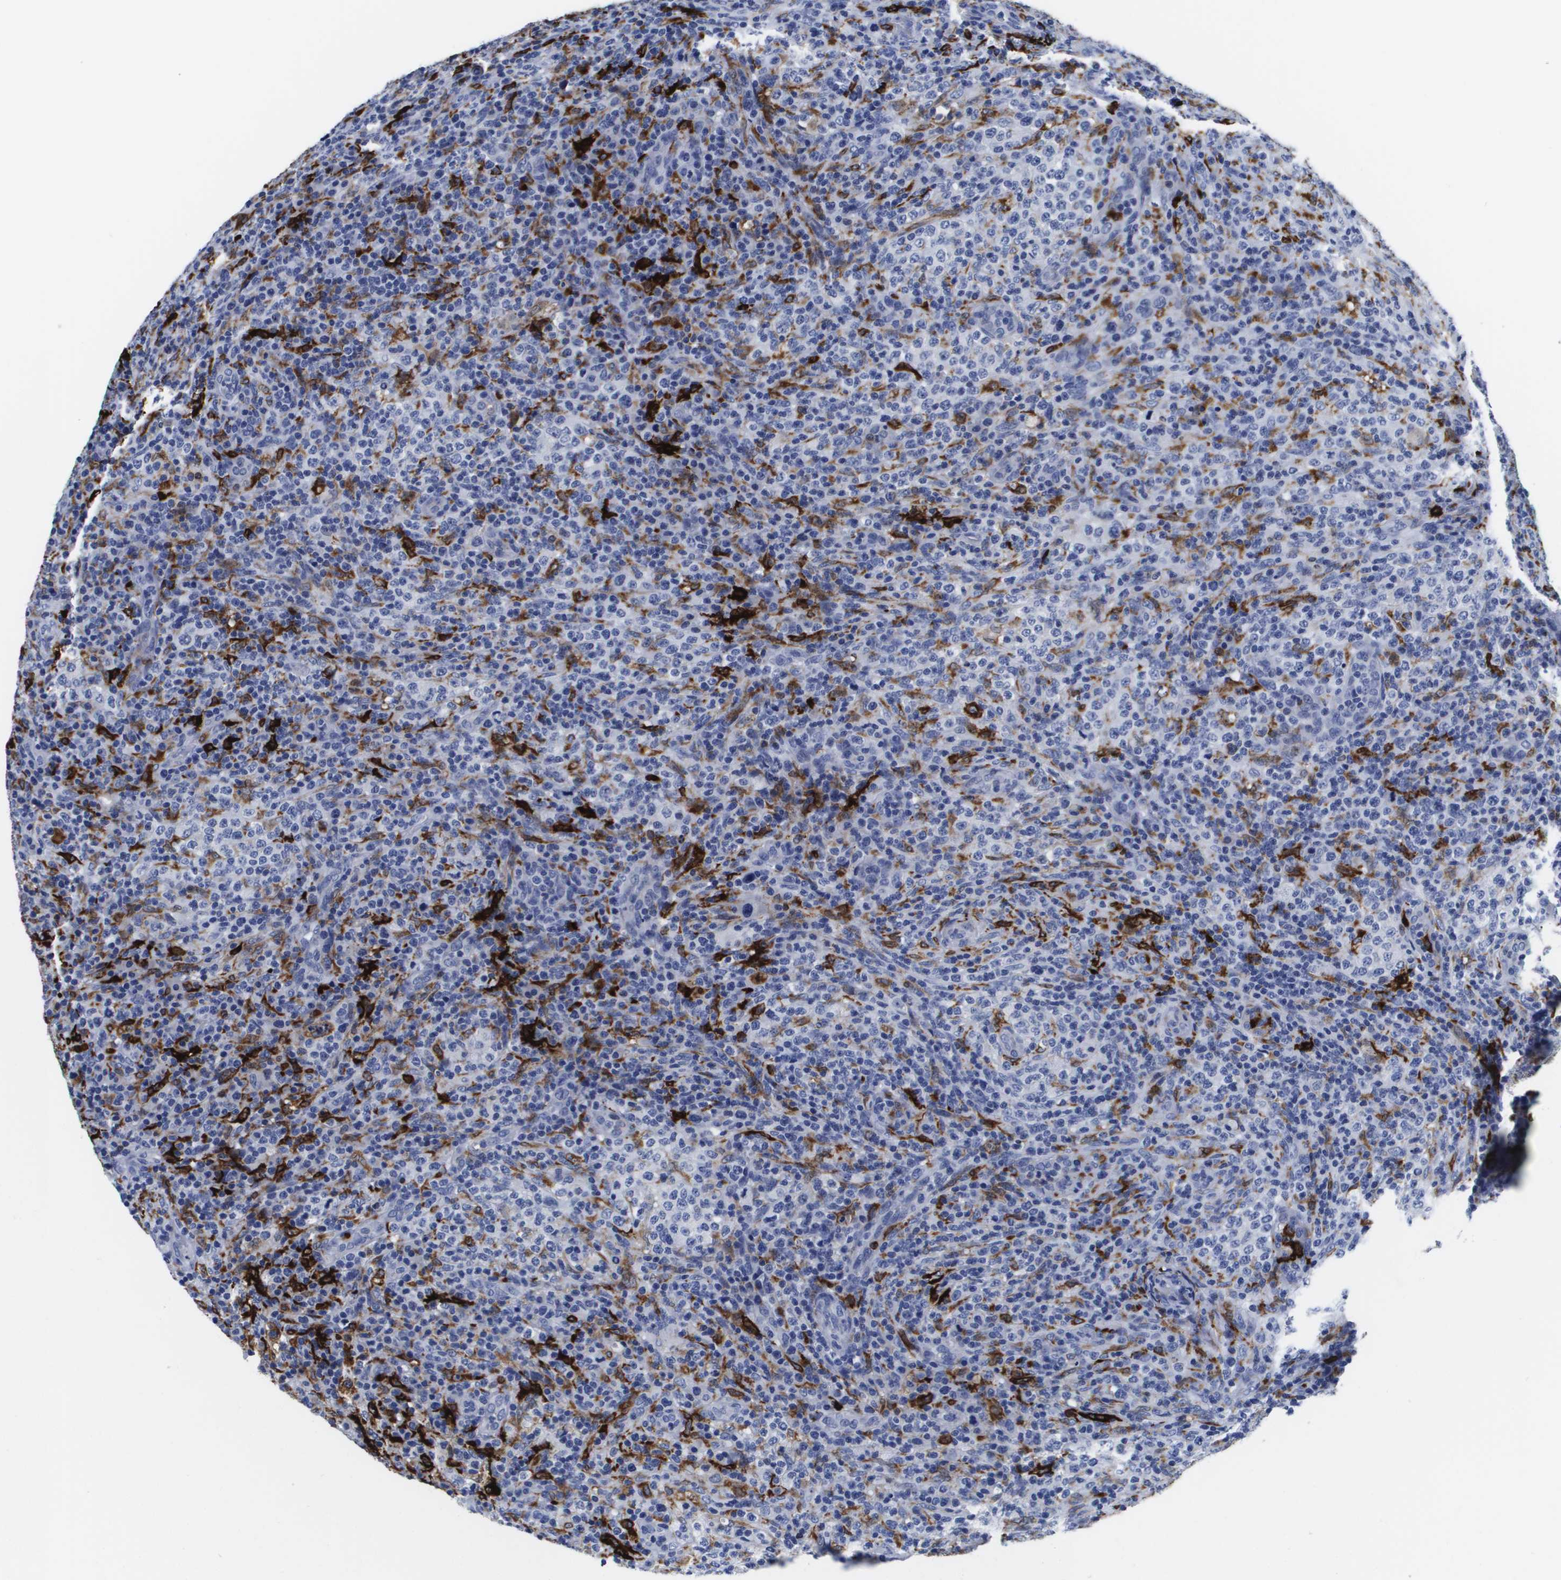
{"staining": {"intensity": "negative", "quantity": "none", "location": "none"}, "tissue": "lymphoma", "cell_type": "Tumor cells", "image_type": "cancer", "snomed": [{"axis": "morphology", "description": "Malignant lymphoma, non-Hodgkin's type, High grade"}, {"axis": "topography", "description": "Lymph node"}], "caption": "A photomicrograph of lymphoma stained for a protein exhibits no brown staining in tumor cells. Nuclei are stained in blue.", "gene": "HMOX1", "patient": {"sex": "female", "age": 76}}